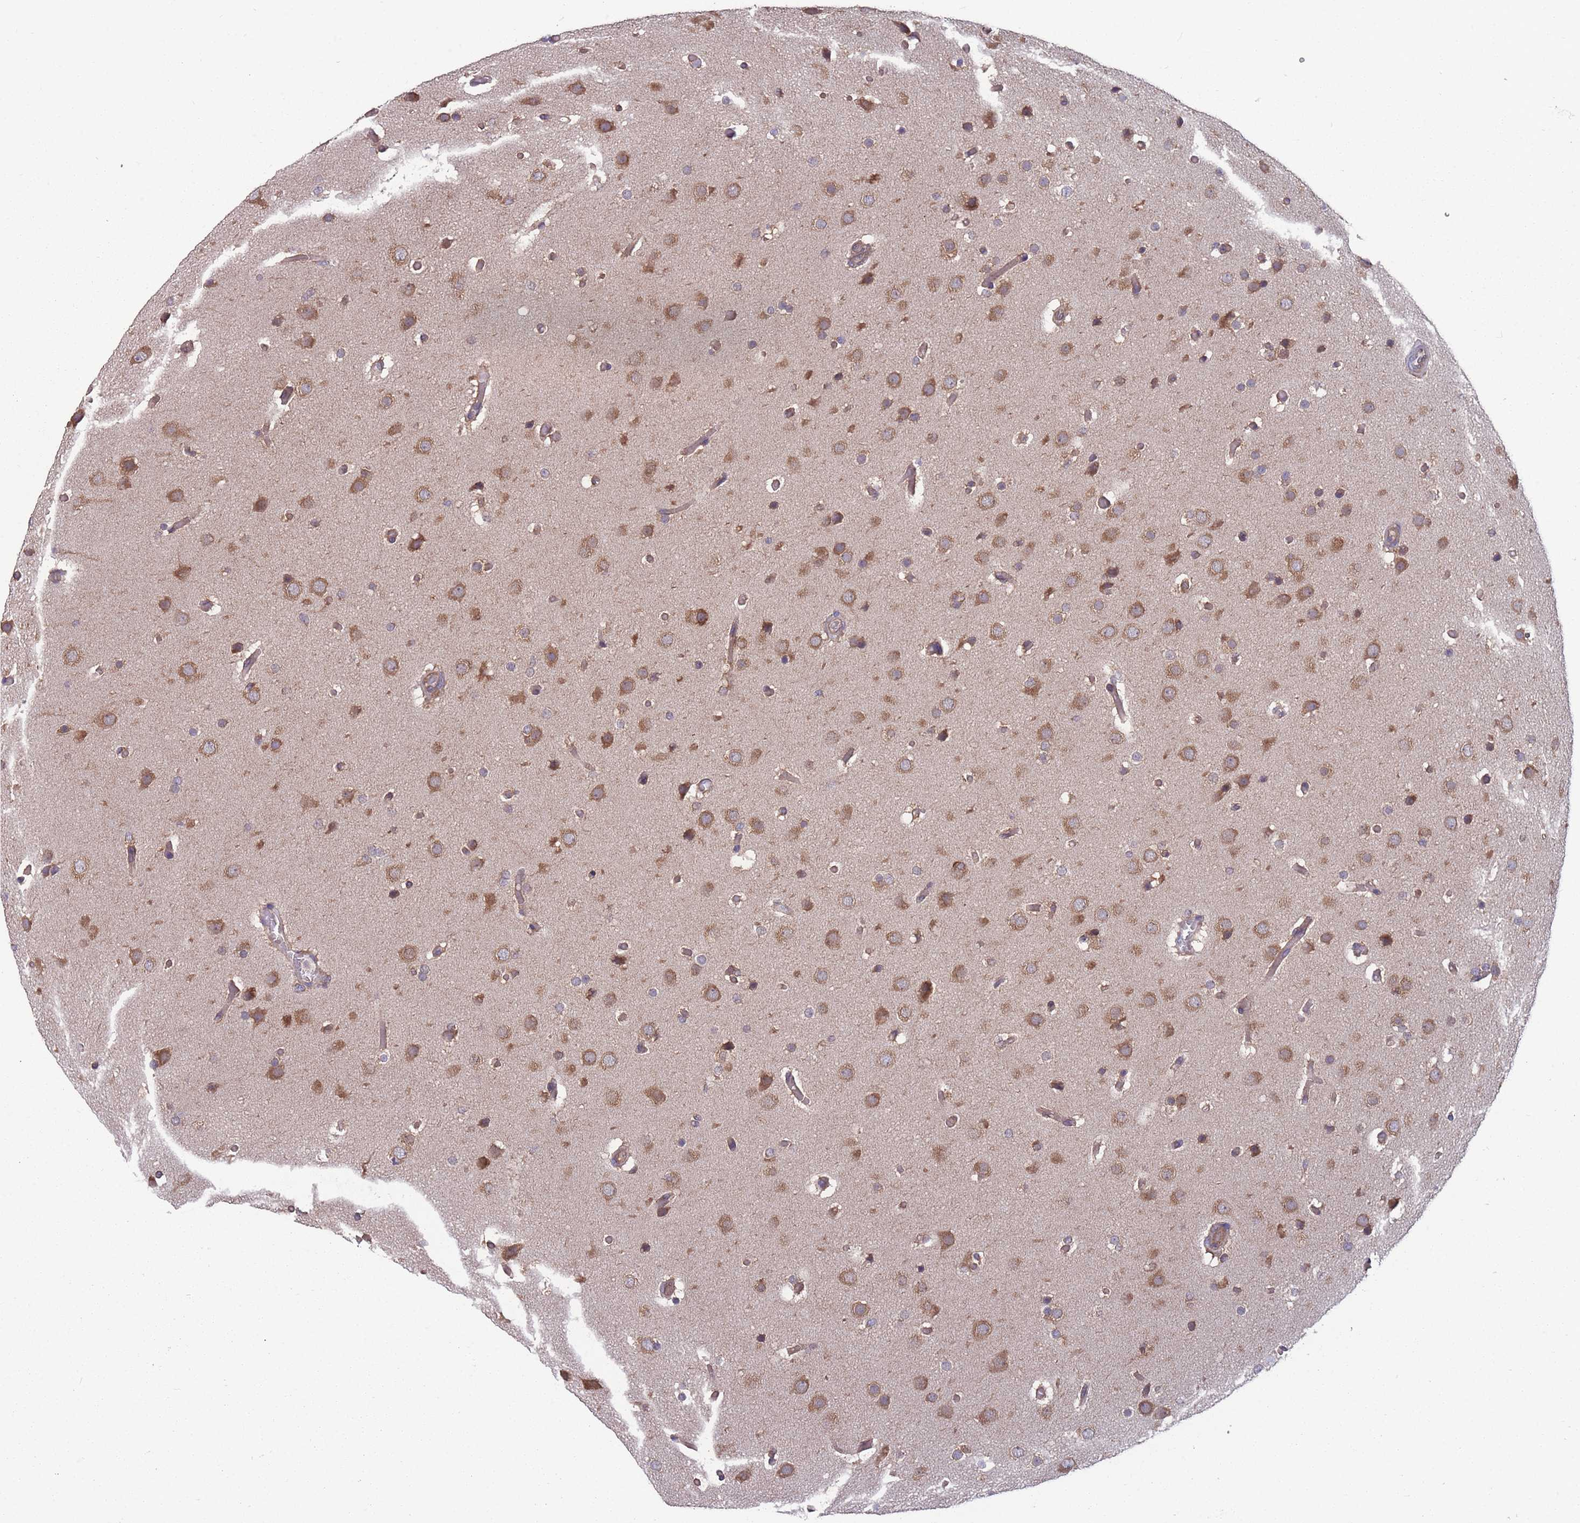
{"staining": {"intensity": "moderate", "quantity": ">75%", "location": "cytoplasmic/membranous"}, "tissue": "glioma", "cell_type": "Tumor cells", "image_type": "cancer", "snomed": [{"axis": "morphology", "description": "Glioma, malignant, High grade"}, {"axis": "topography", "description": "Cerebral cortex"}], "caption": "Glioma tissue exhibits moderate cytoplasmic/membranous expression in approximately >75% of tumor cells, visualized by immunohistochemistry.", "gene": "ZPR1", "patient": {"sex": "female", "age": 36}}